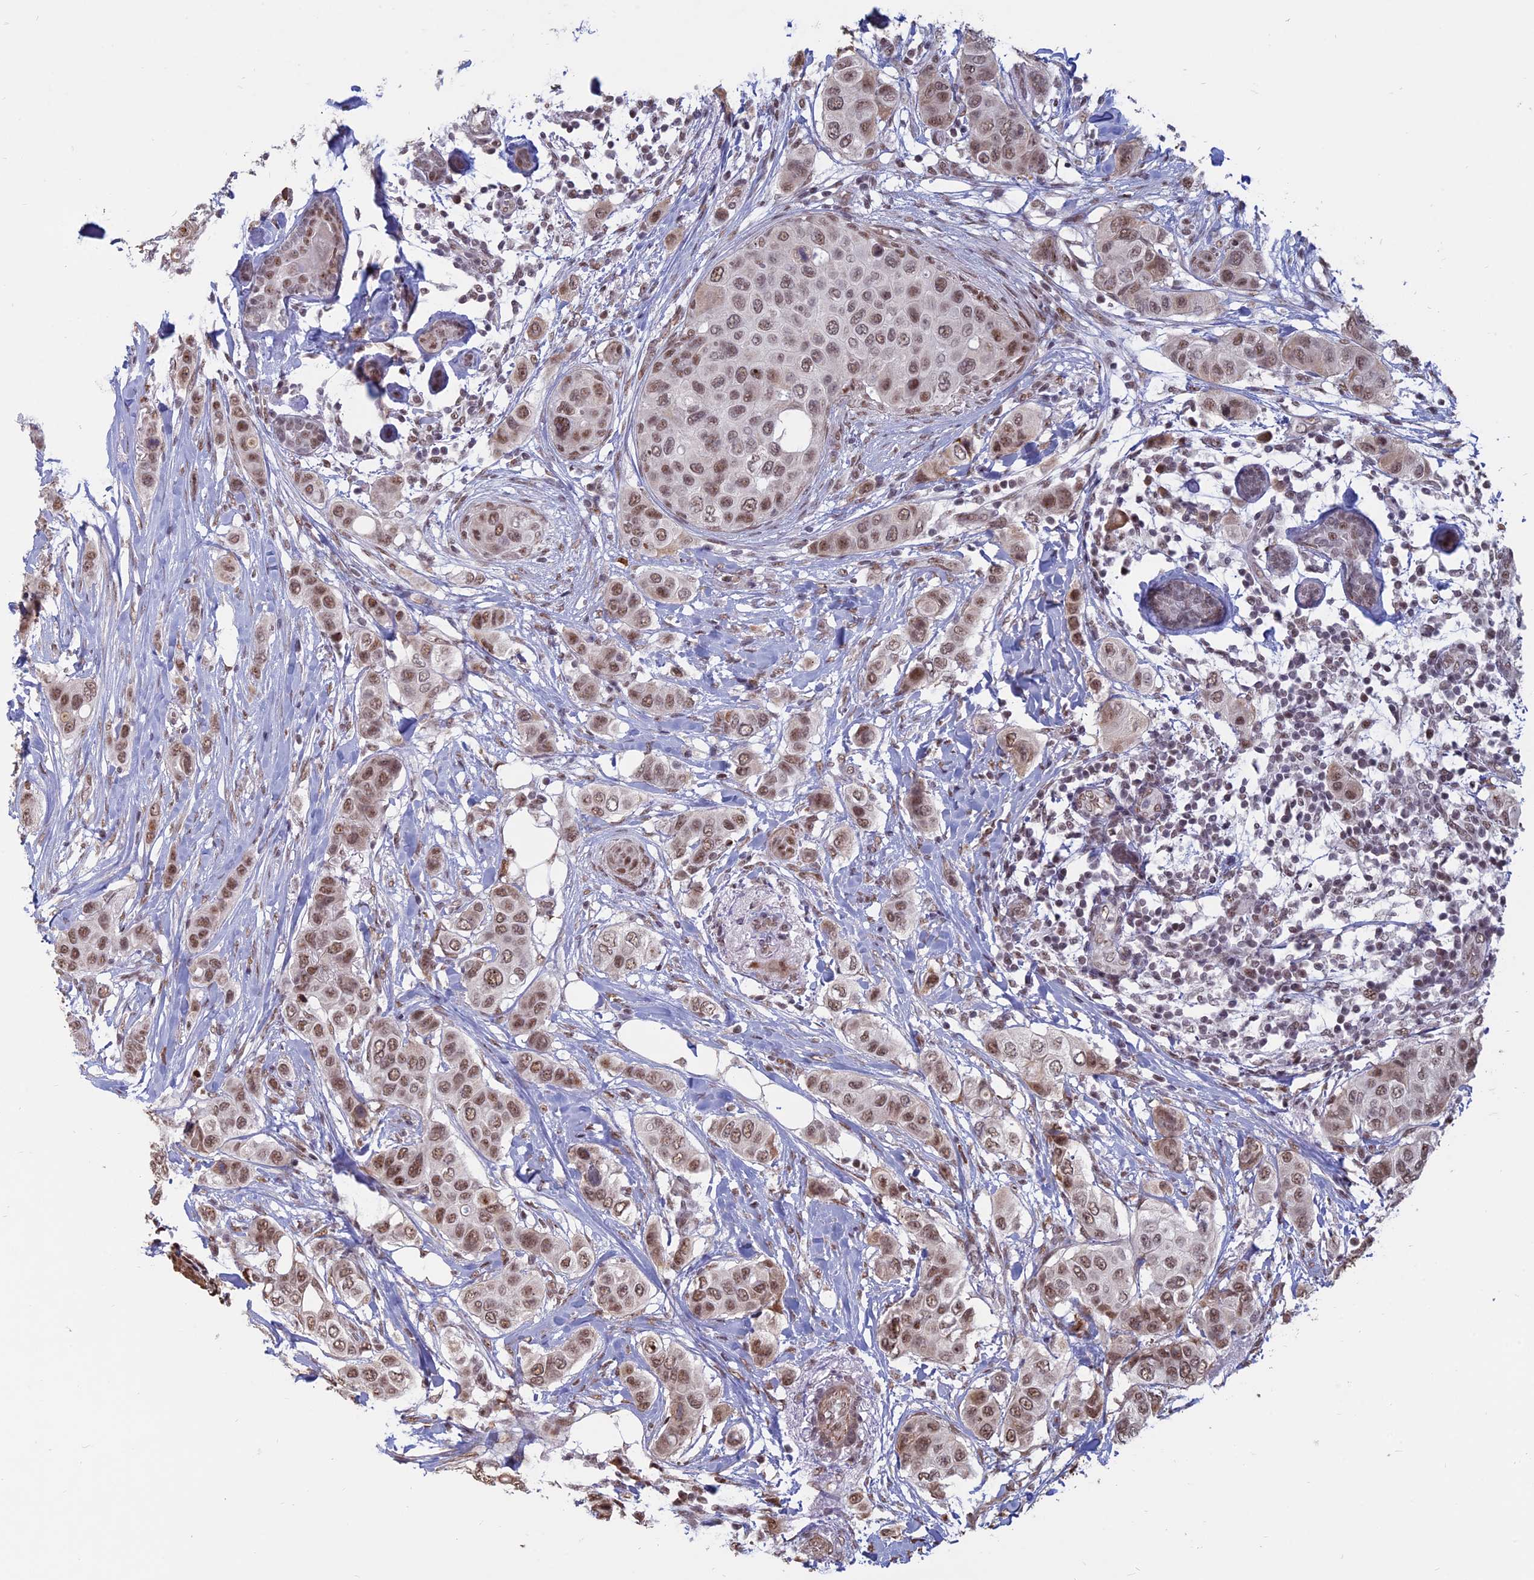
{"staining": {"intensity": "moderate", "quantity": ">75%", "location": "nuclear"}, "tissue": "breast cancer", "cell_type": "Tumor cells", "image_type": "cancer", "snomed": [{"axis": "morphology", "description": "Lobular carcinoma"}, {"axis": "topography", "description": "Breast"}], "caption": "A photomicrograph of human lobular carcinoma (breast) stained for a protein displays moderate nuclear brown staining in tumor cells.", "gene": "MFAP1", "patient": {"sex": "female", "age": 51}}